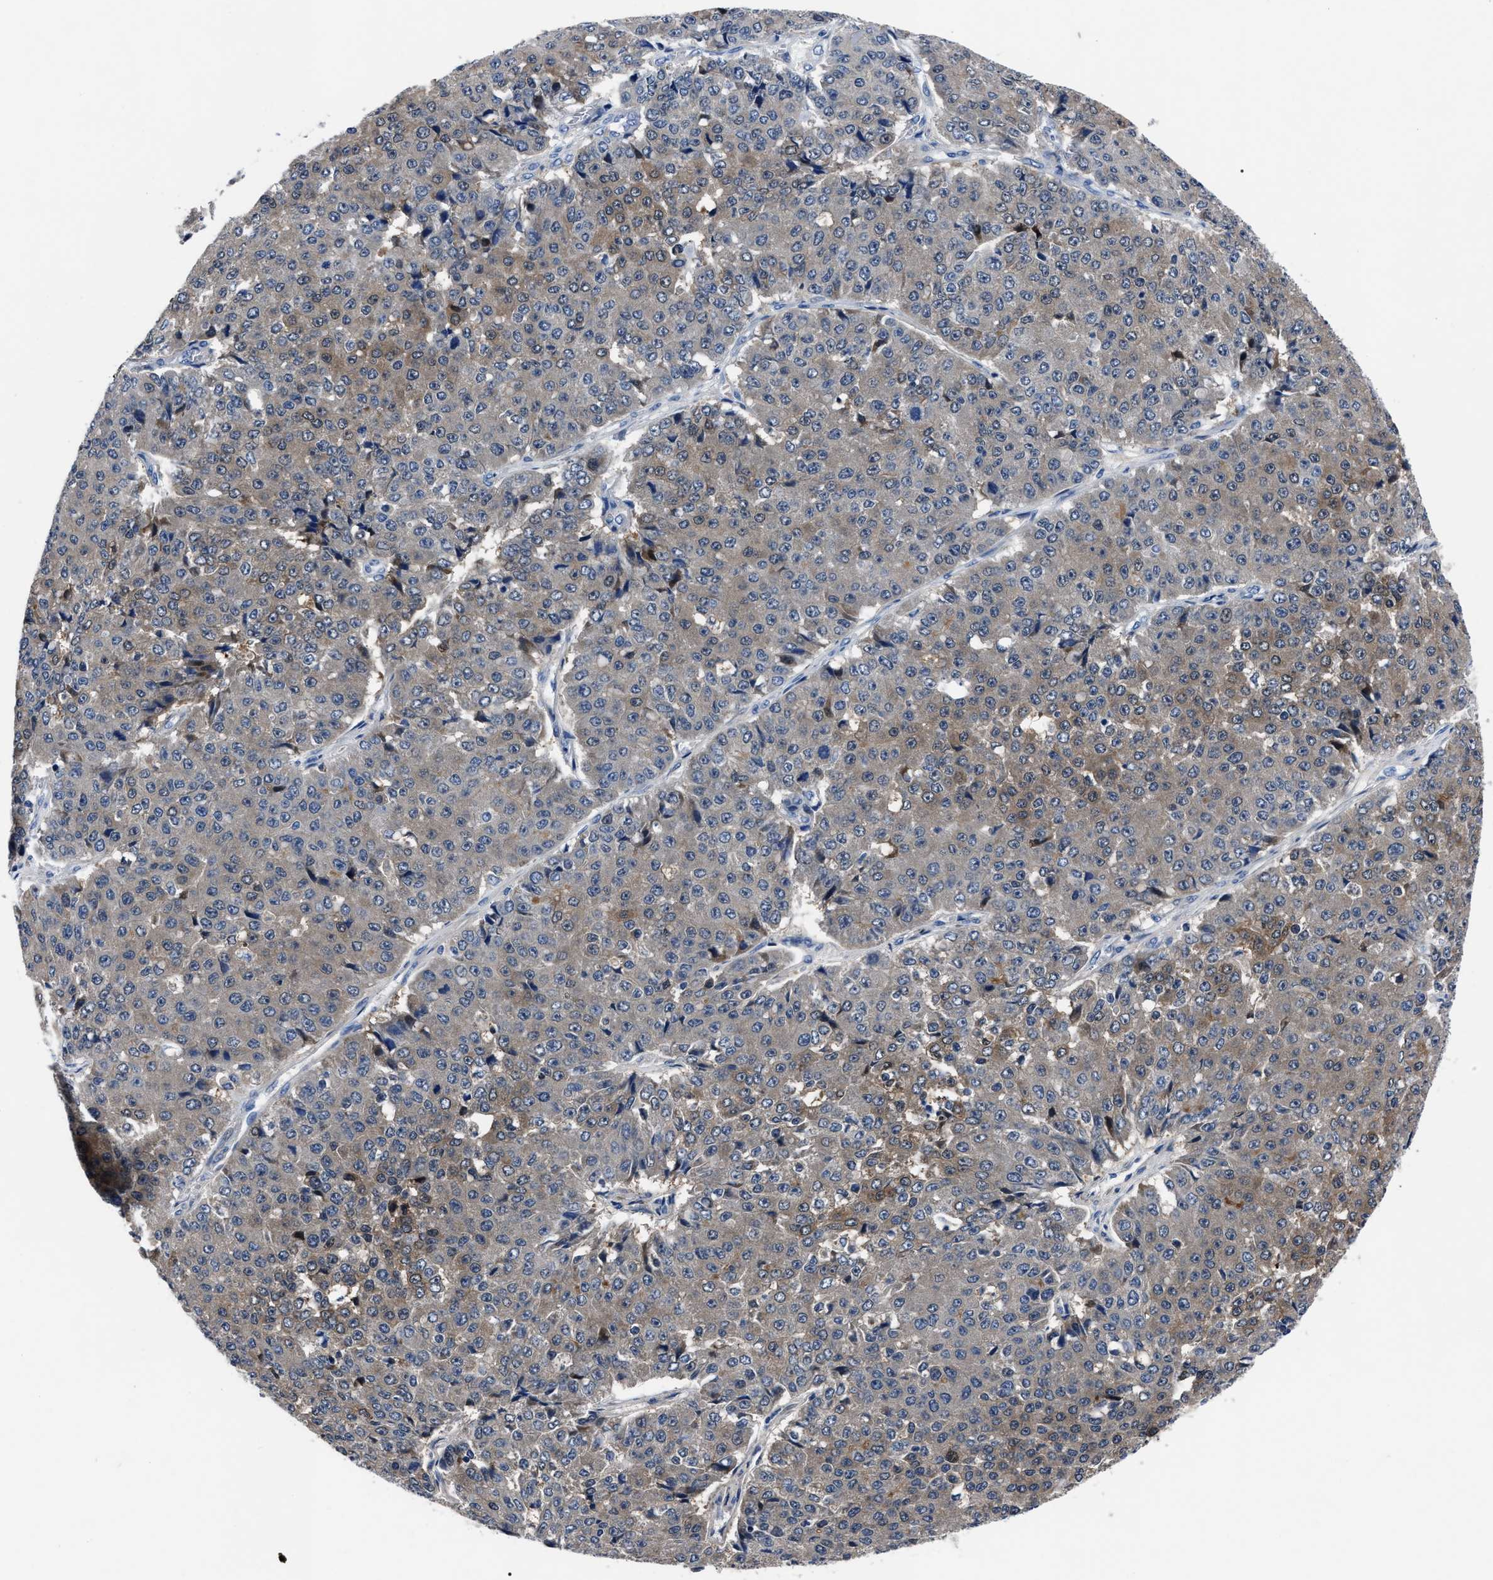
{"staining": {"intensity": "weak", "quantity": "<25%", "location": "cytoplasmic/membranous"}, "tissue": "pancreatic cancer", "cell_type": "Tumor cells", "image_type": "cancer", "snomed": [{"axis": "morphology", "description": "Adenocarcinoma, NOS"}, {"axis": "topography", "description": "Pancreas"}], "caption": "Image shows no protein staining in tumor cells of pancreatic cancer tissue.", "gene": "OR10G3", "patient": {"sex": "male", "age": 50}}